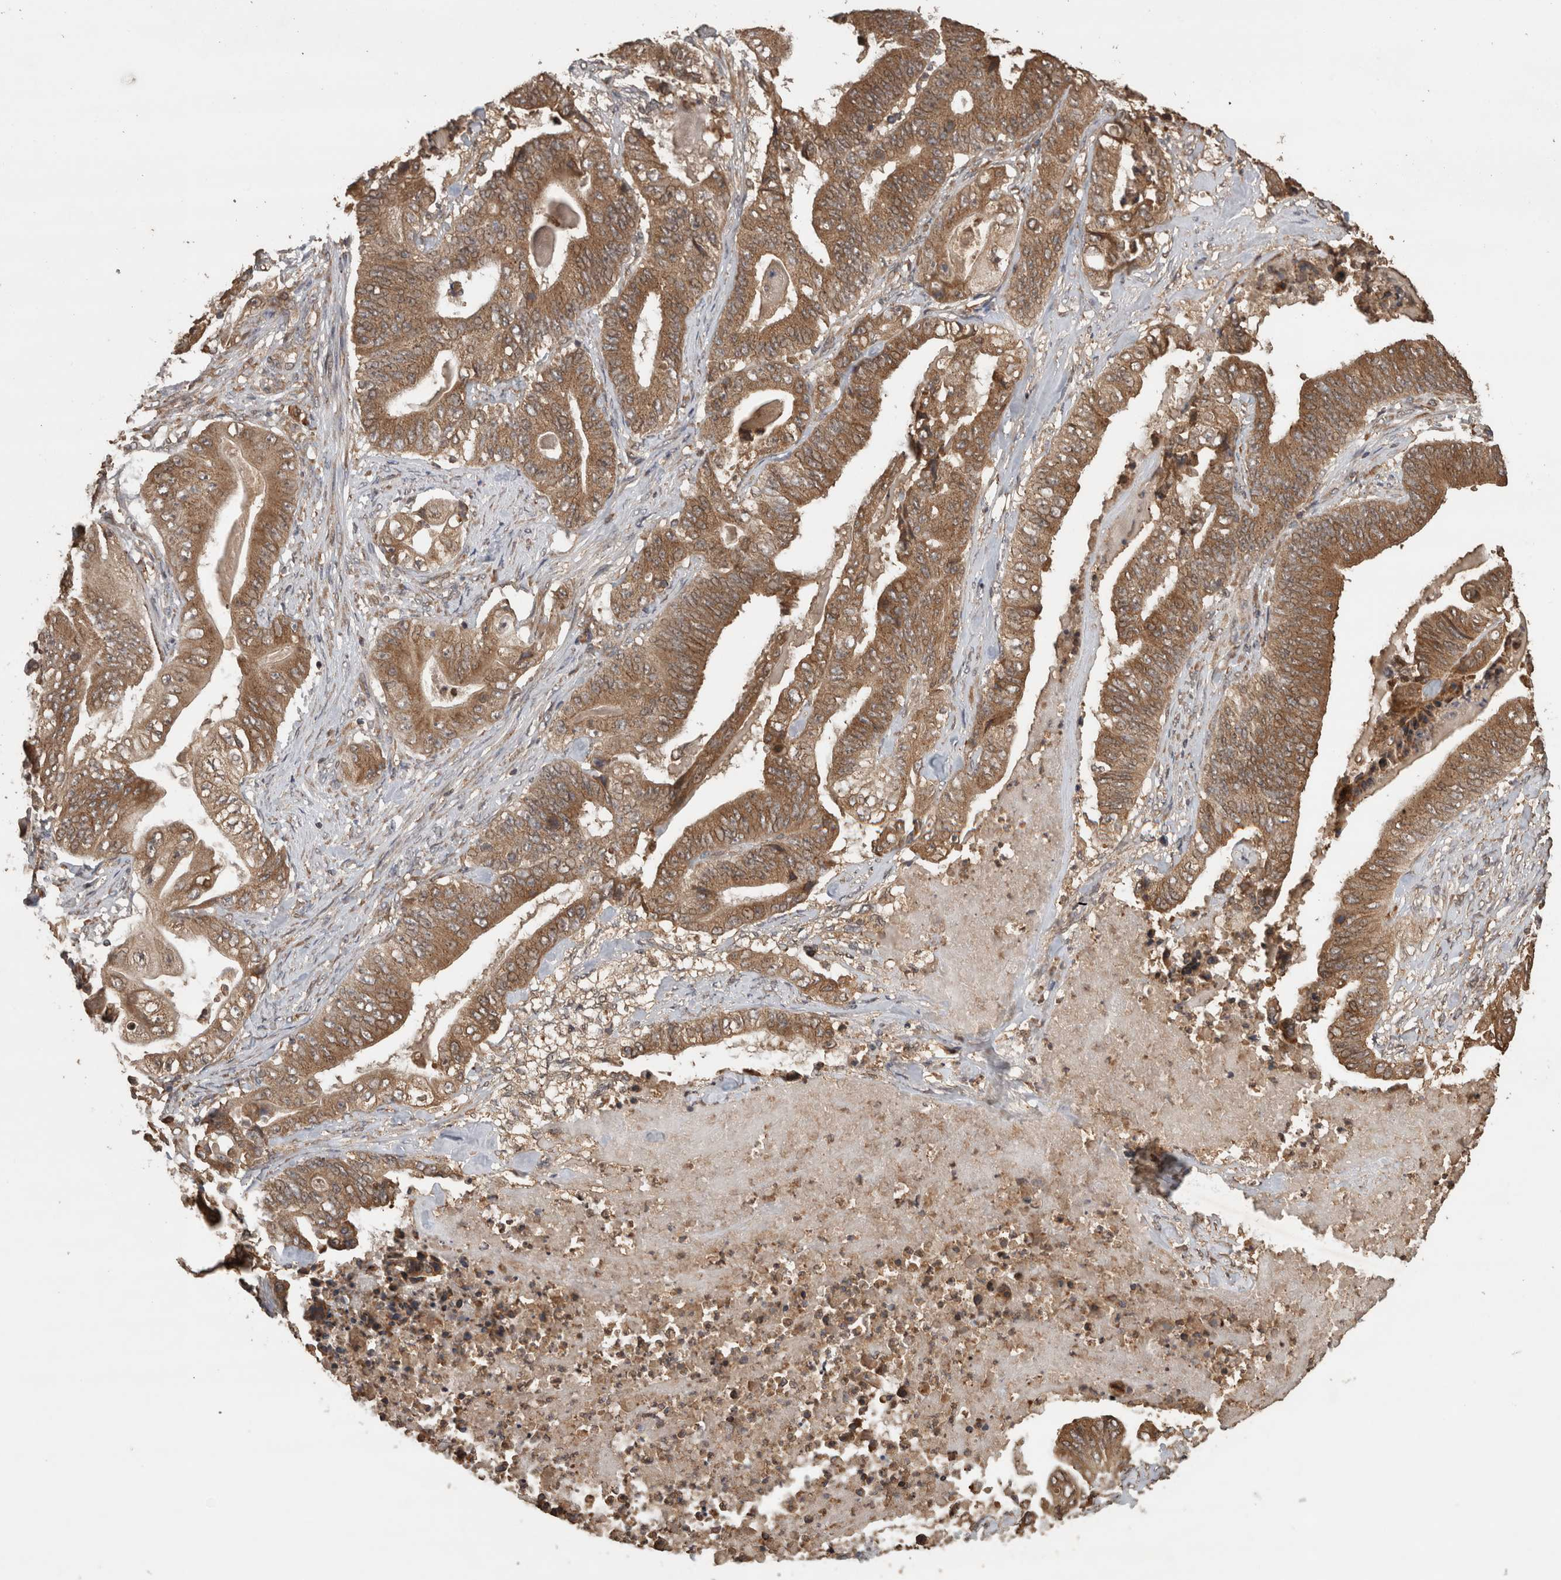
{"staining": {"intensity": "moderate", "quantity": ">75%", "location": "cytoplasmic/membranous"}, "tissue": "stomach cancer", "cell_type": "Tumor cells", "image_type": "cancer", "snomed": [{"axis": "morphology", "description": "Adenocarcinoma, NOS"}, {"axis": "topography", "description": "Stomach"}], "caption": "This micrograph demonstrates immunohistochemistry (IHC) staining of adenocarcinoma (stomach), with medium moderate cytoplasmic/membranous expression in approximately >75% of tumor cells.", "gene": "OTUD7B", "patient": {"sex": "female", "age": 73}}